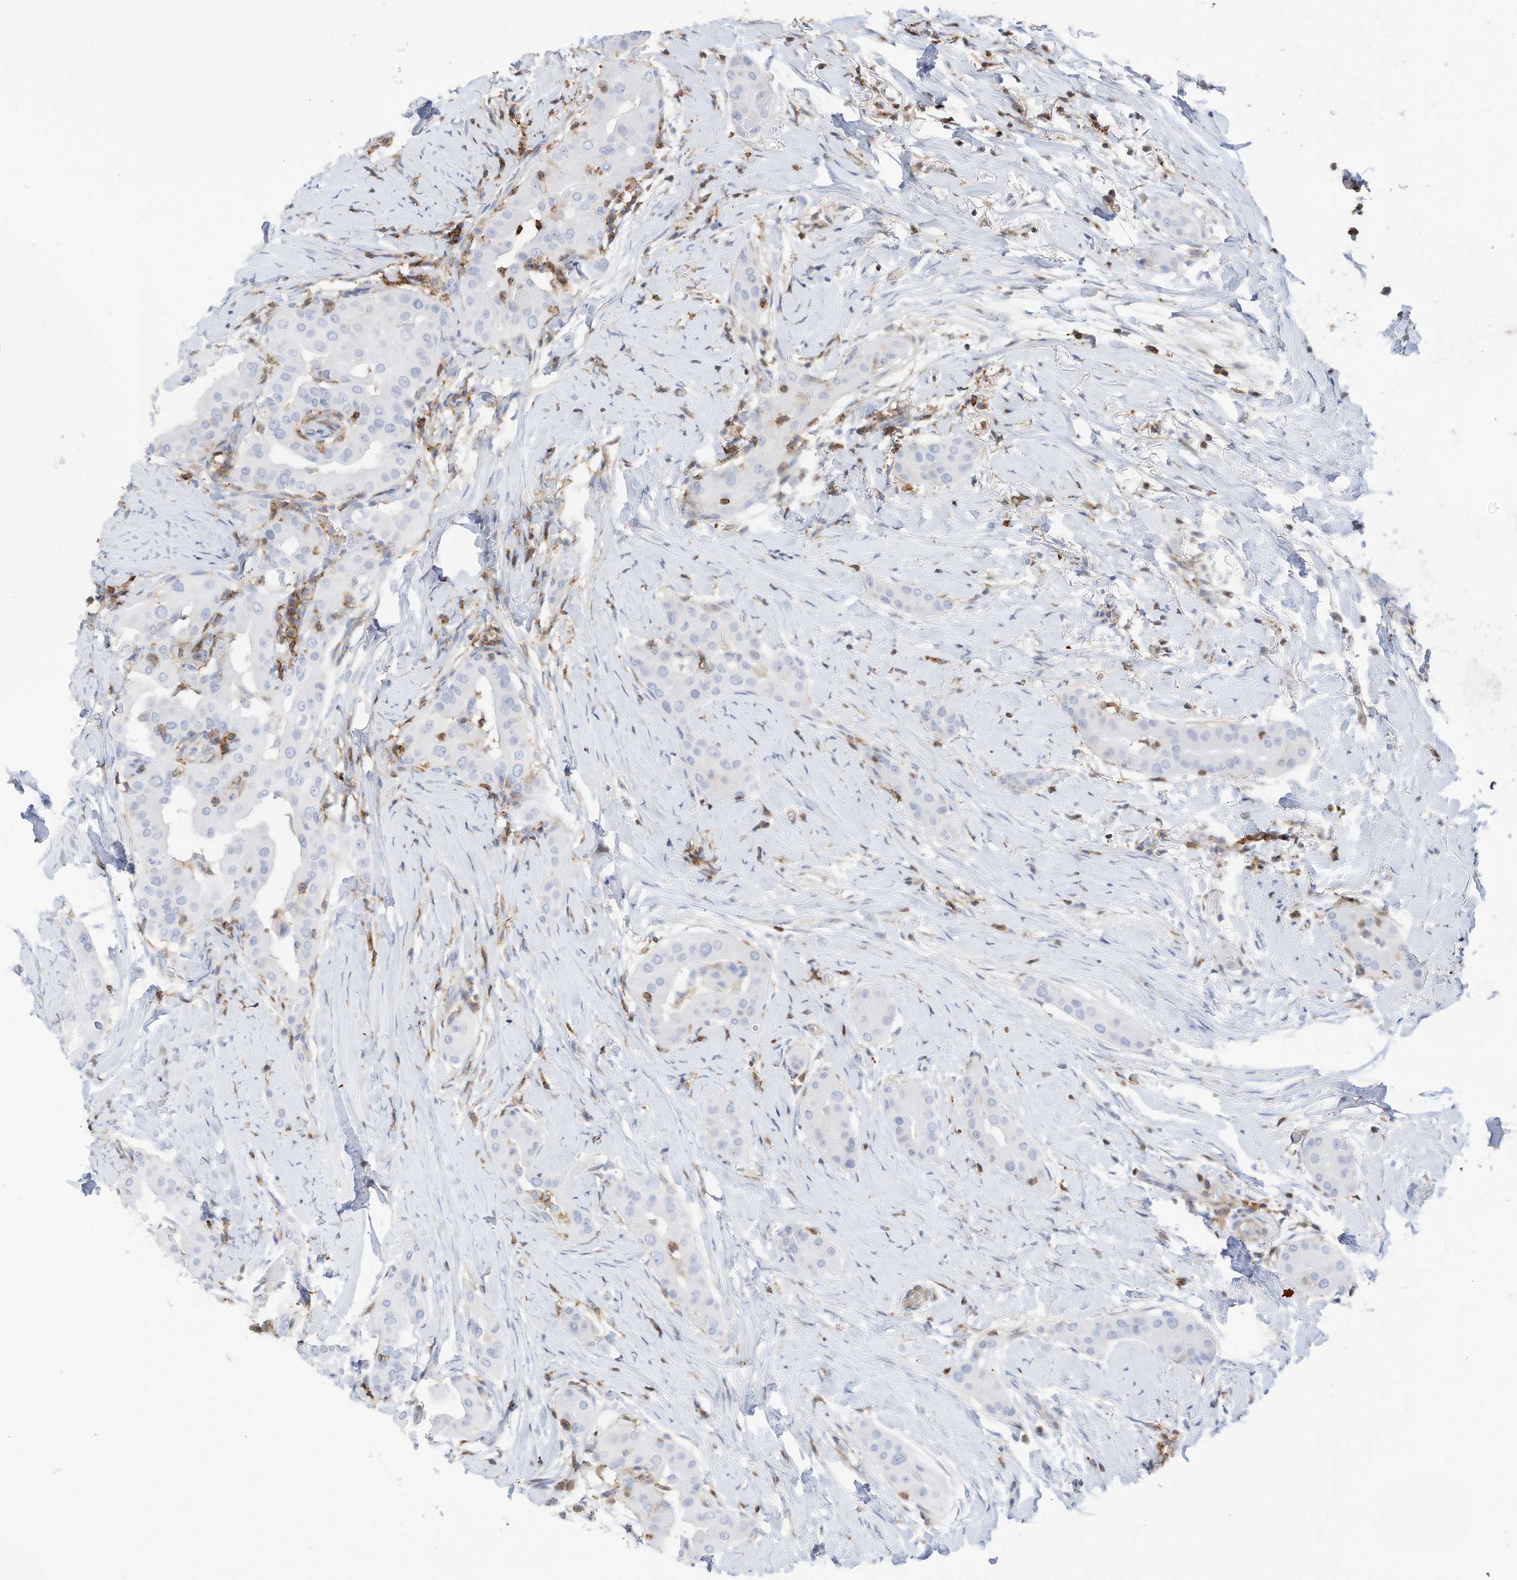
{"staining": {"intensity": "negative", "quantity": "none", "location": "none"}, "tissue": "thyroid cancer", "cell_type": "Tumor cells", "image_type": "cancer", "snomed": [{"axis": "morphology", "description": "Papillary adenocarcinoma, NOS"}, {"axis": "topography", "description": "Thyroid gland"}], "caption": "A histopathology image of thyroid papillary adenocarcinoma stained for a protein exhibits no brown staining in tumor cells. The staining was performed using DAB (3,3'-diaminobenzidine) to visualize the protein expression in brown, while the nuclei were stained in blue with hematoxylin (Magnification: 20x).", "gene": "TXNDC9", "patient": {"sex": "male", "age": 33}}